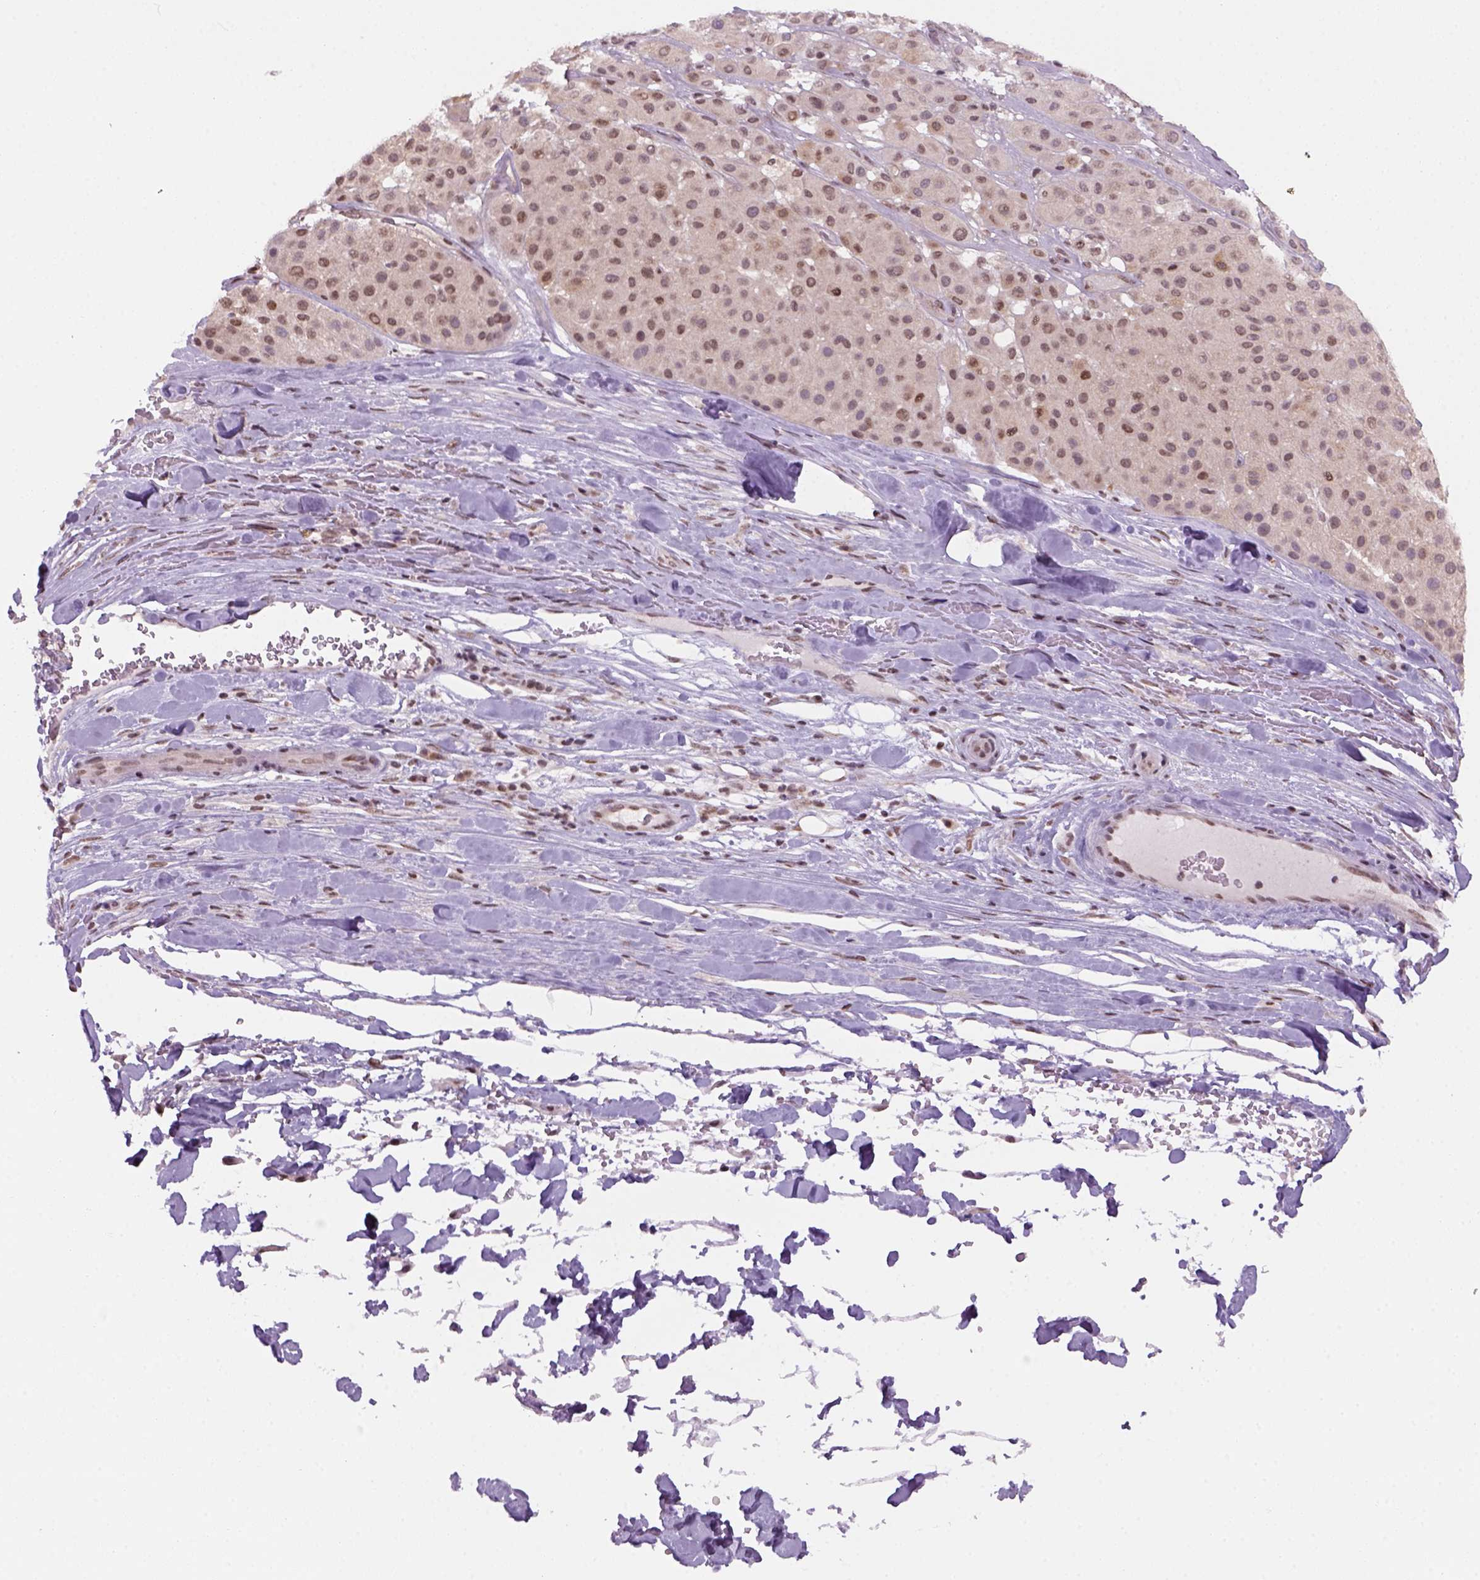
{"staining": {"intensity": "moderate", "quantity": ">75%", "location": "nuclear"}, "tissue": "melanoma", "cell_type": "Tumor cells", "image_type": "cancer", "snomed": [{"axis": "morphology", "description": "Malignant melanoma, Metastatic site"}, {"axis": "topography", "description": "Smooth muscle"}], "caption": "Malignant melanoma (metastatic site) stained for a protein reveals moderate nuclear positivity in tumor cells.", "gene": "GOT1", "patient": {"sex": "male", "age": 41}}